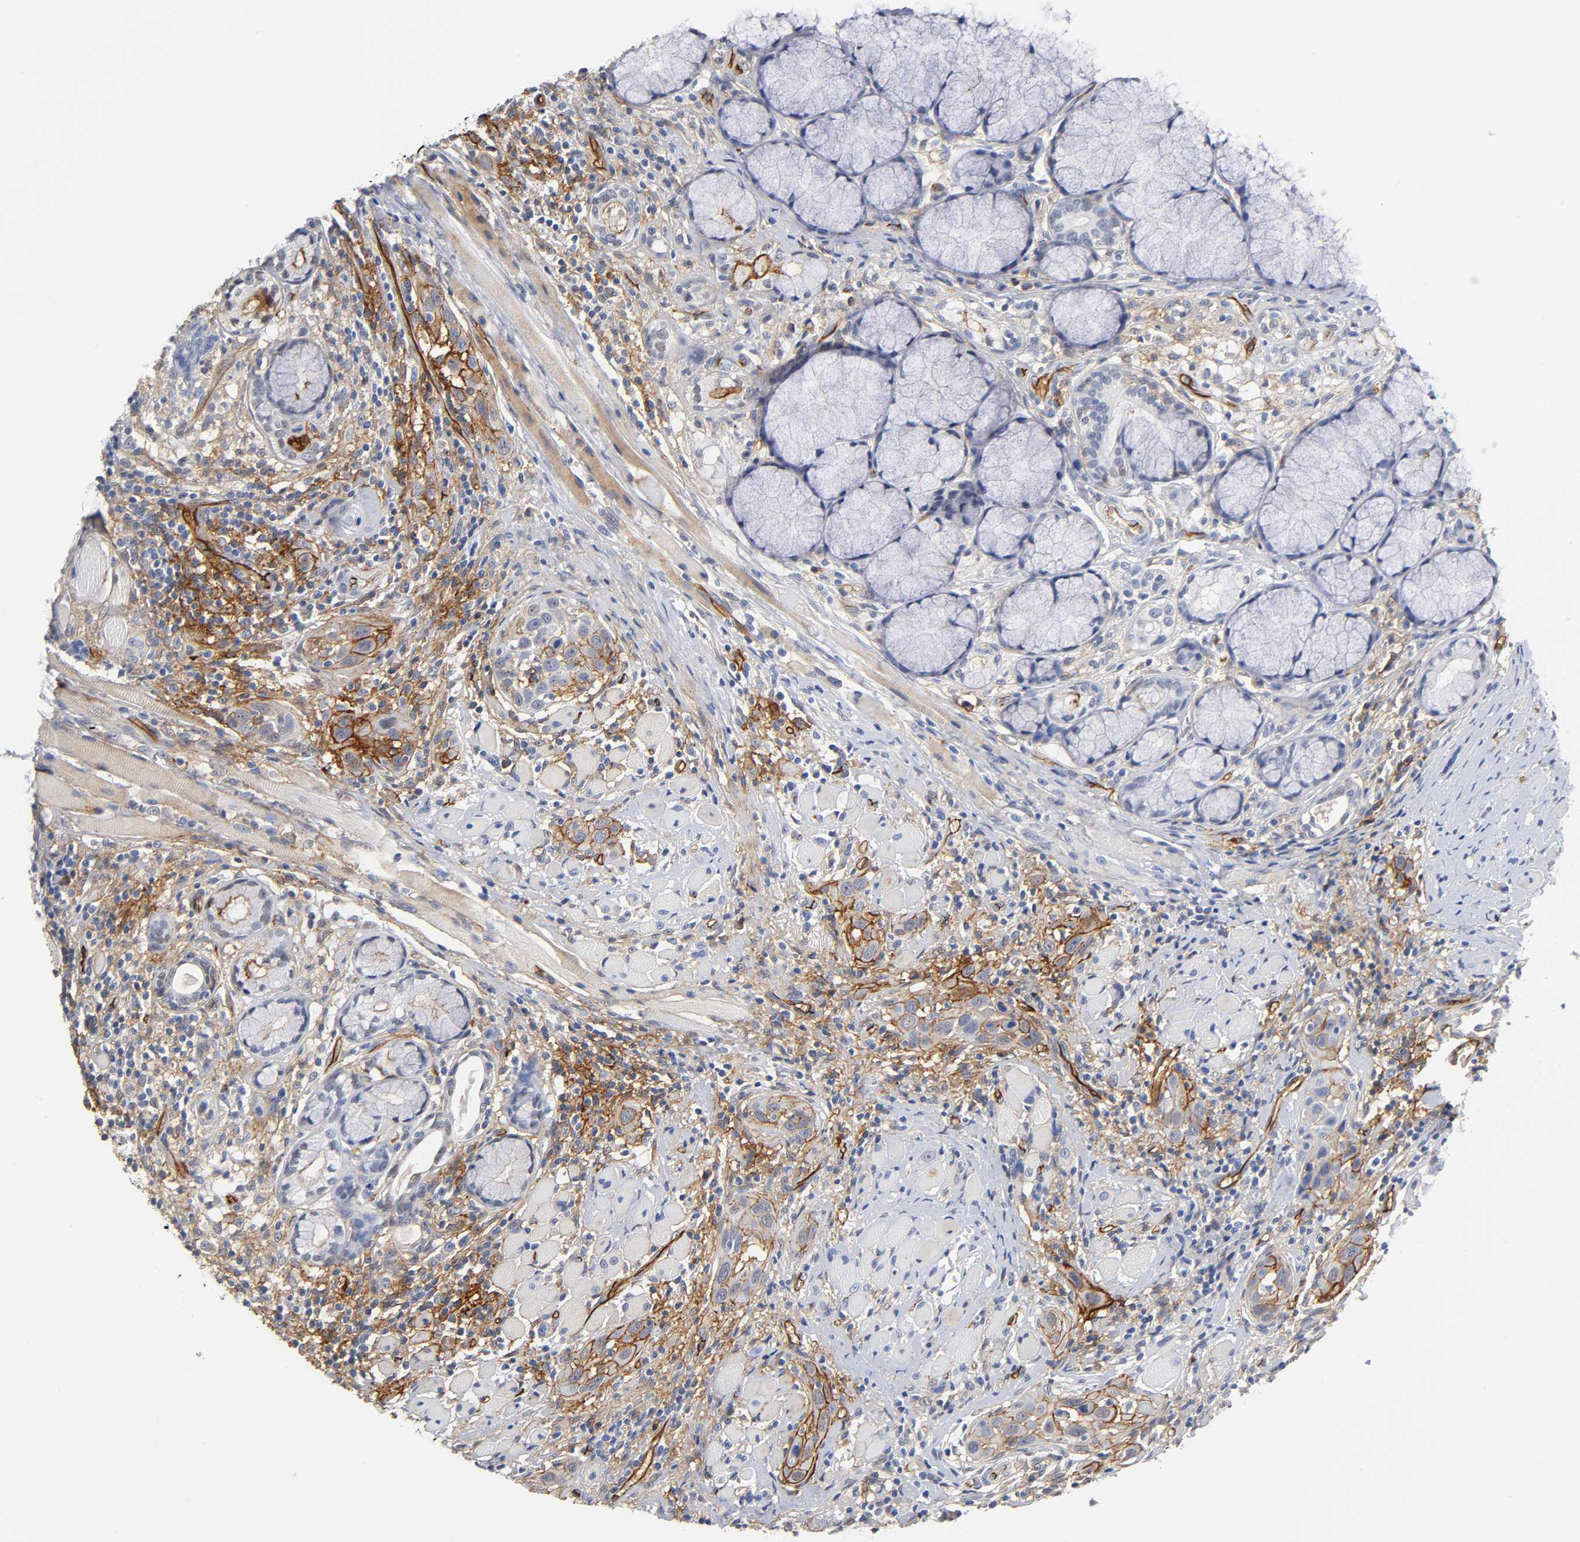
{"staining": {"intensity": "strong", "quantity": "25%-75%", "location": "cytoplasmic/membranous"}, "tissue": "head and neck cancer", "cell_type": "Tumor cells", "image_type": "cancer", "snomed": [{"axis": "morphology", "description": "Squamous cell carcinoma, NOS"}, {"axis": "topography", "description": "Oral tissue"}, {"axis": "topography", "description": "Head-Neck"}], "caption": "Strong cytoplasmic/membranous positivity is present in approximately 25%-75% of tumor cells in head and neck cancer.", "gene": "ICAM1", "patient": {"sex": "female", "age": 50}}